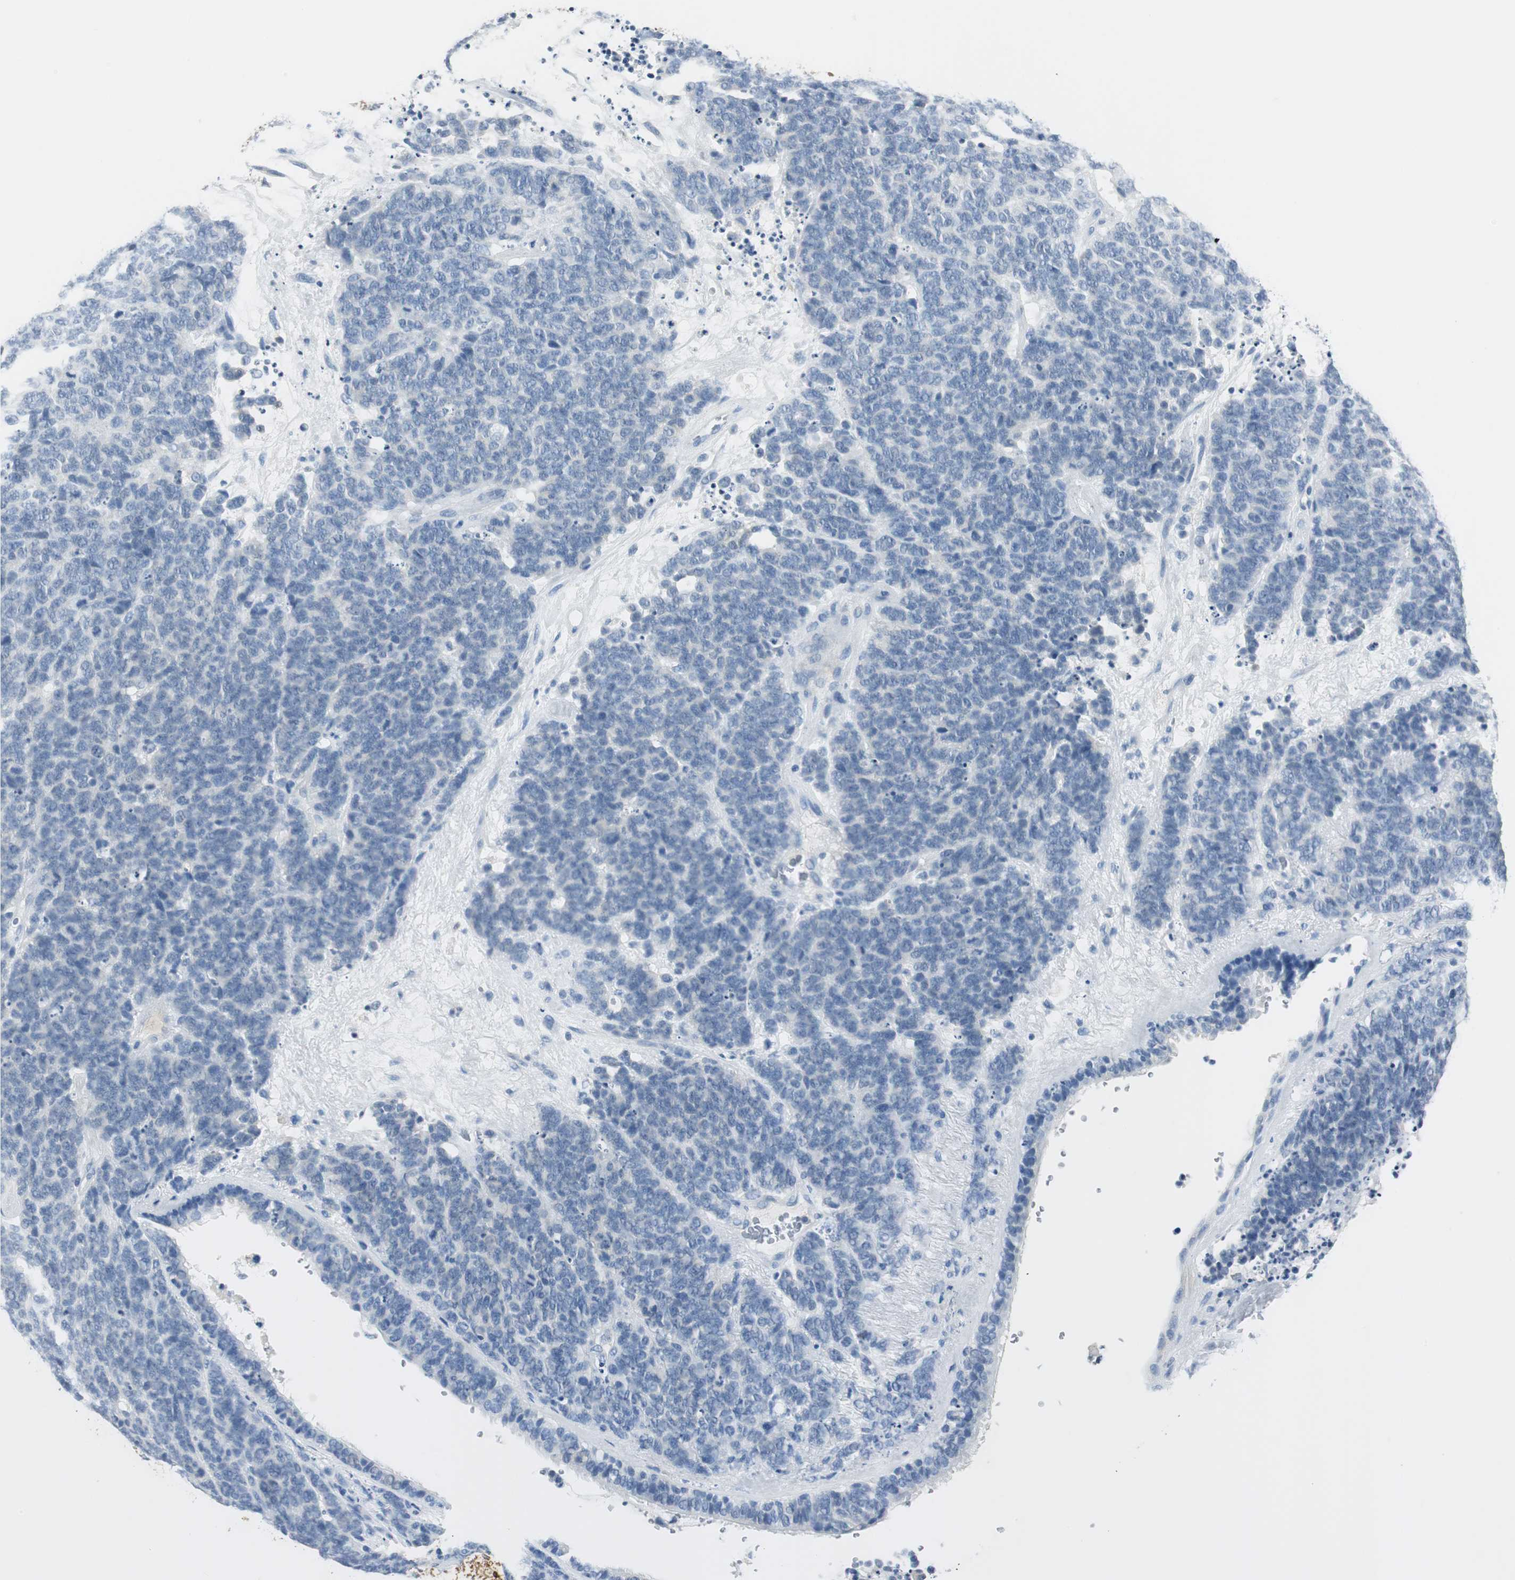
{"staining": {"intensity": "negative", "quantity": "none", "location": "none"}, "tissue": "lung cancer", "cell_type": "Tumor cells", "image_type": "cancer", "snomed": [{"axis": "morphology", "description": "Neoplasm, malignant, NOS"}, {"axis": "topography", "description": "Lung"}], "caption": "This image is of malignant neoplasm (lung) stained with immunohistochemistry (IHC) to label a protein in brown with the nuclei are counter-stained blue. There is no positivity in tumor cells.", "gene": "FBP1", "patient": {"sex": "female", "age": 58}}